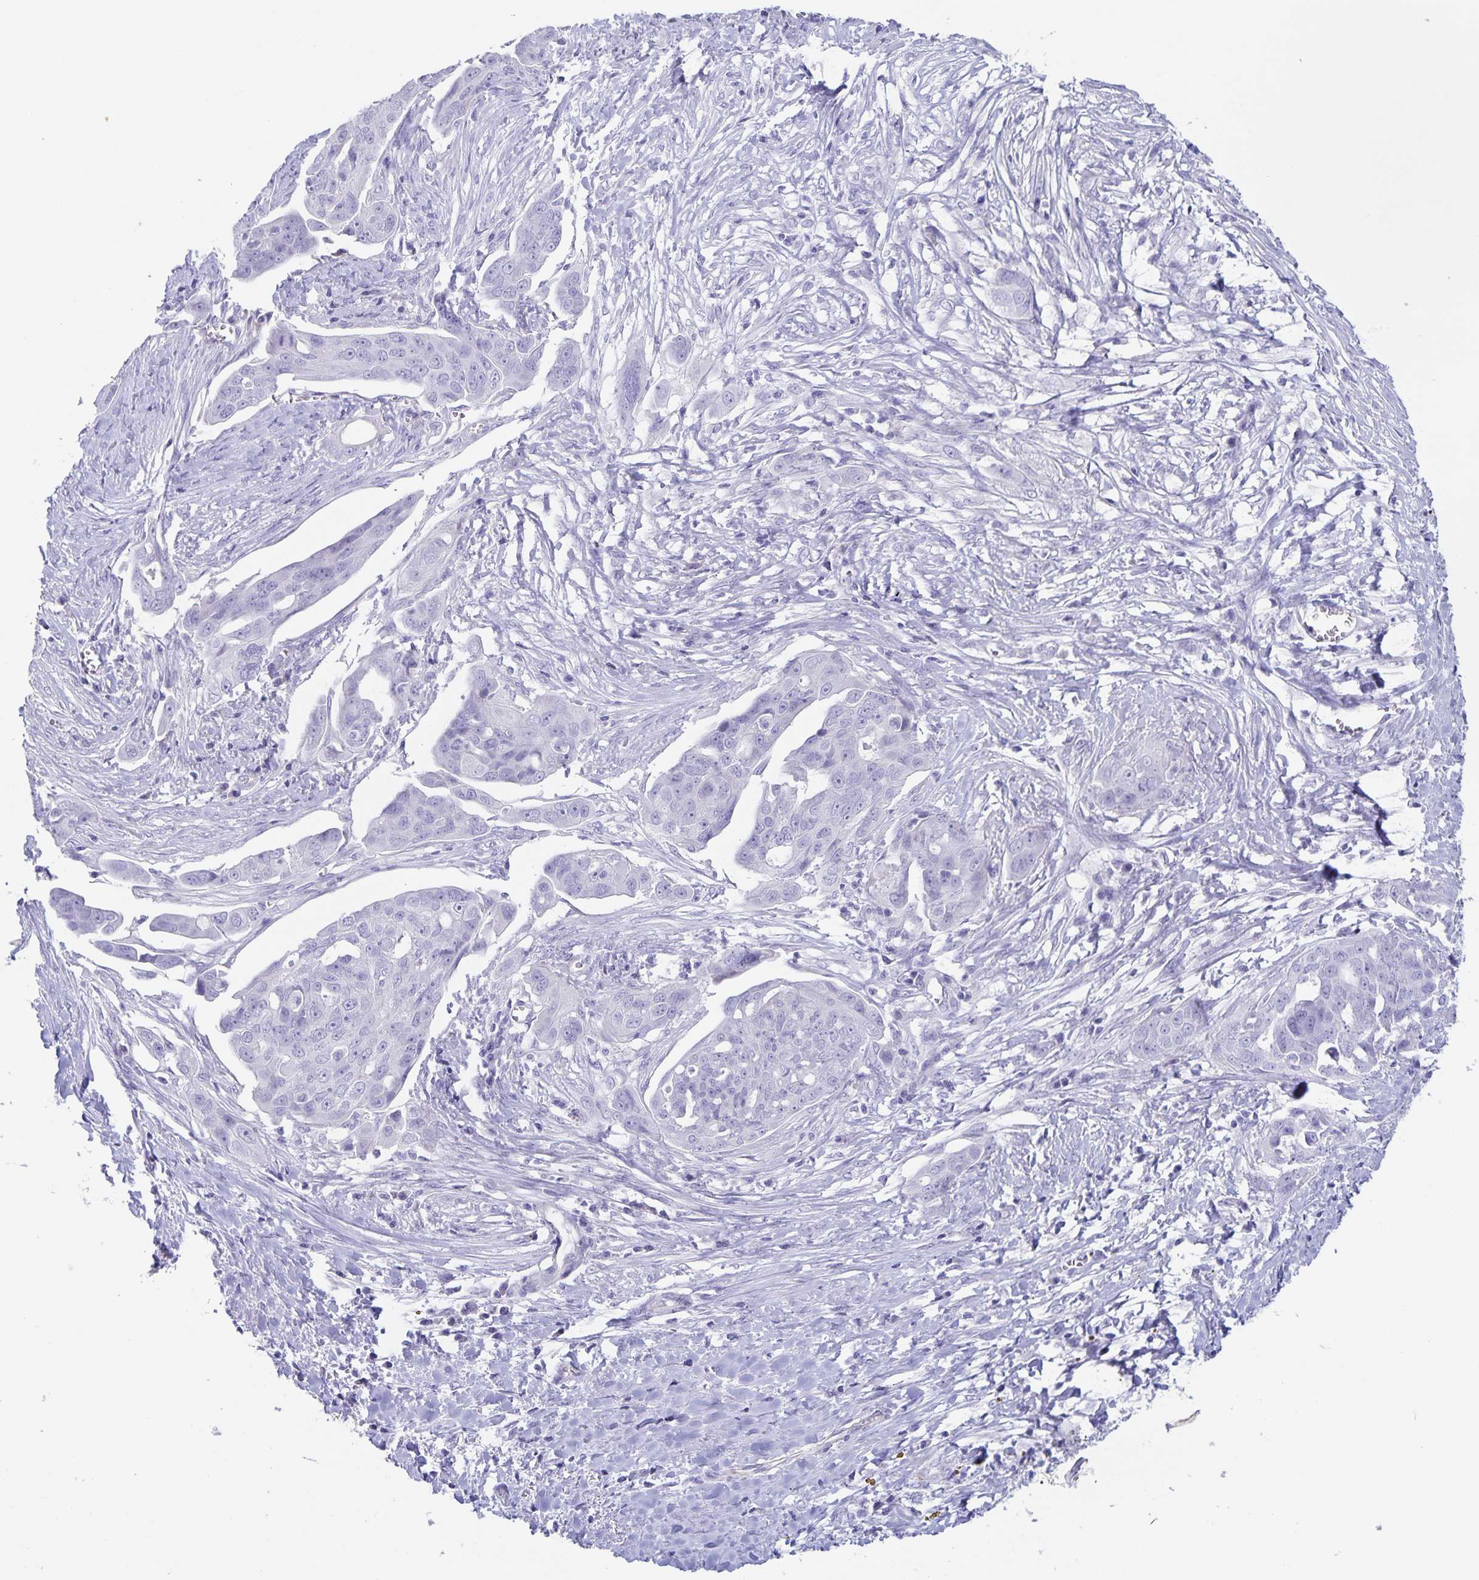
{"staining": {"intensity": "negative", "quantity": "none", "location": "none"}, "tissue": "ovarian cancer", "cell_type": "Tumor cells", "image_type": "cancer", "snomed": [{"axis": "morphology", "description": "Carcinoma, endometroid"}, {"axis": "topography", "description": "Ovary"}], "caption": "This is a histopathology image of IHC staining of ovarian endometroid carcinoma, which shows no positivity in tumor cells. (DAB (3,3'-diaminobenzidine) immunohistochemistry (IHC) with hematoxylin counter stain).", "gene": "AQP4", "patient": {"sex": "female", "age": 70}}